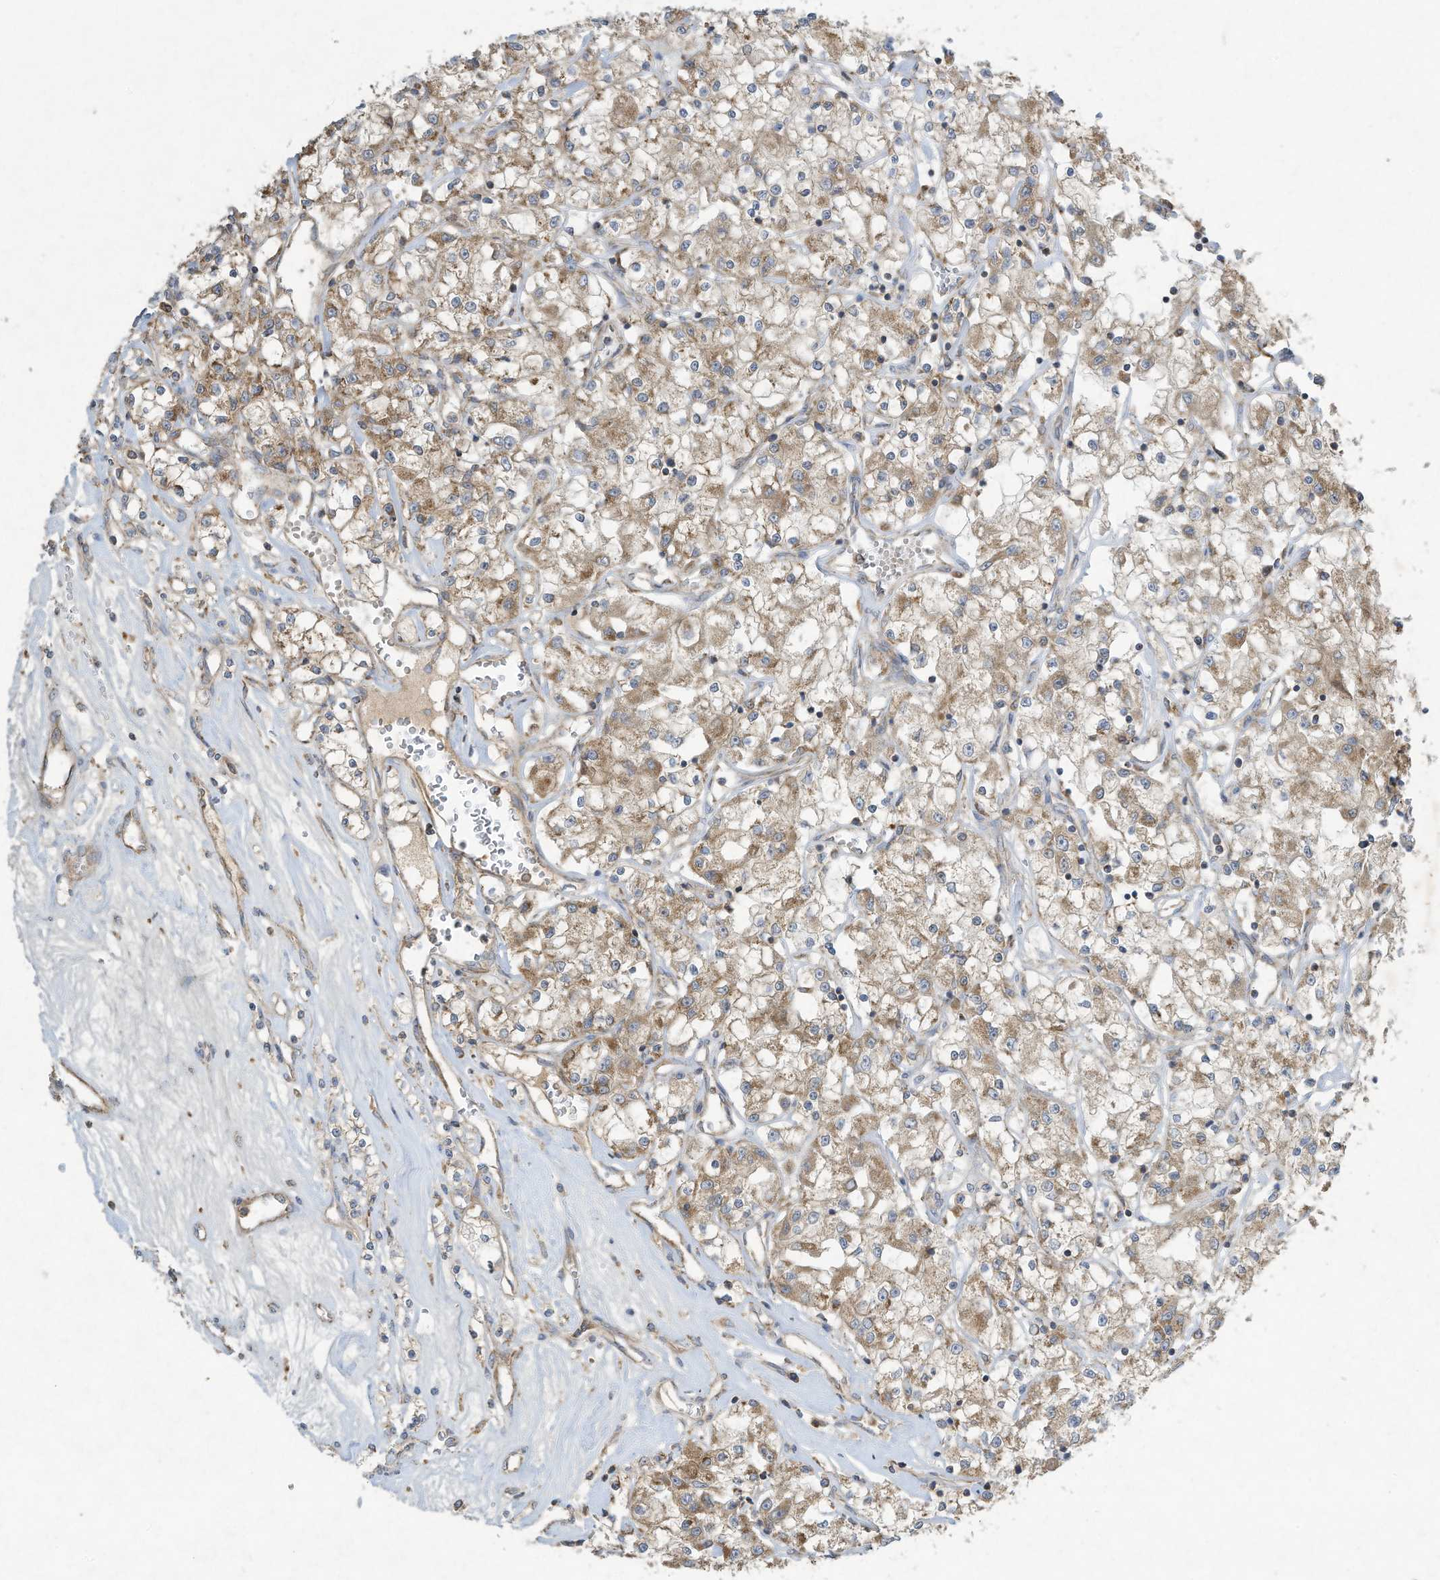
{"staining": {"intensity": "weak", "quantity": ">75%", "location": "cytoplasmic/membranous"}, "tissue": "renal cancer", "cell_type": "Tumor cells", "image_type": "cancer", "snomed": [{"axis": "morphology", "description": "Adenocarcinoma, NOS"}, {"axis": "topography", "description": "Kidney"}], "caption": "A high-resolution image shows immunohistochemistry staining of renal cancer (adenocarcinoma), which displays weak cytoplasmic/membranous positivity in about >75% of tumor cells. (brown staining indicates protein expression, while blue staining denotes nuclei).", "gene": "SYNJ2", "patient": {"sex": "female", "age": 59}}